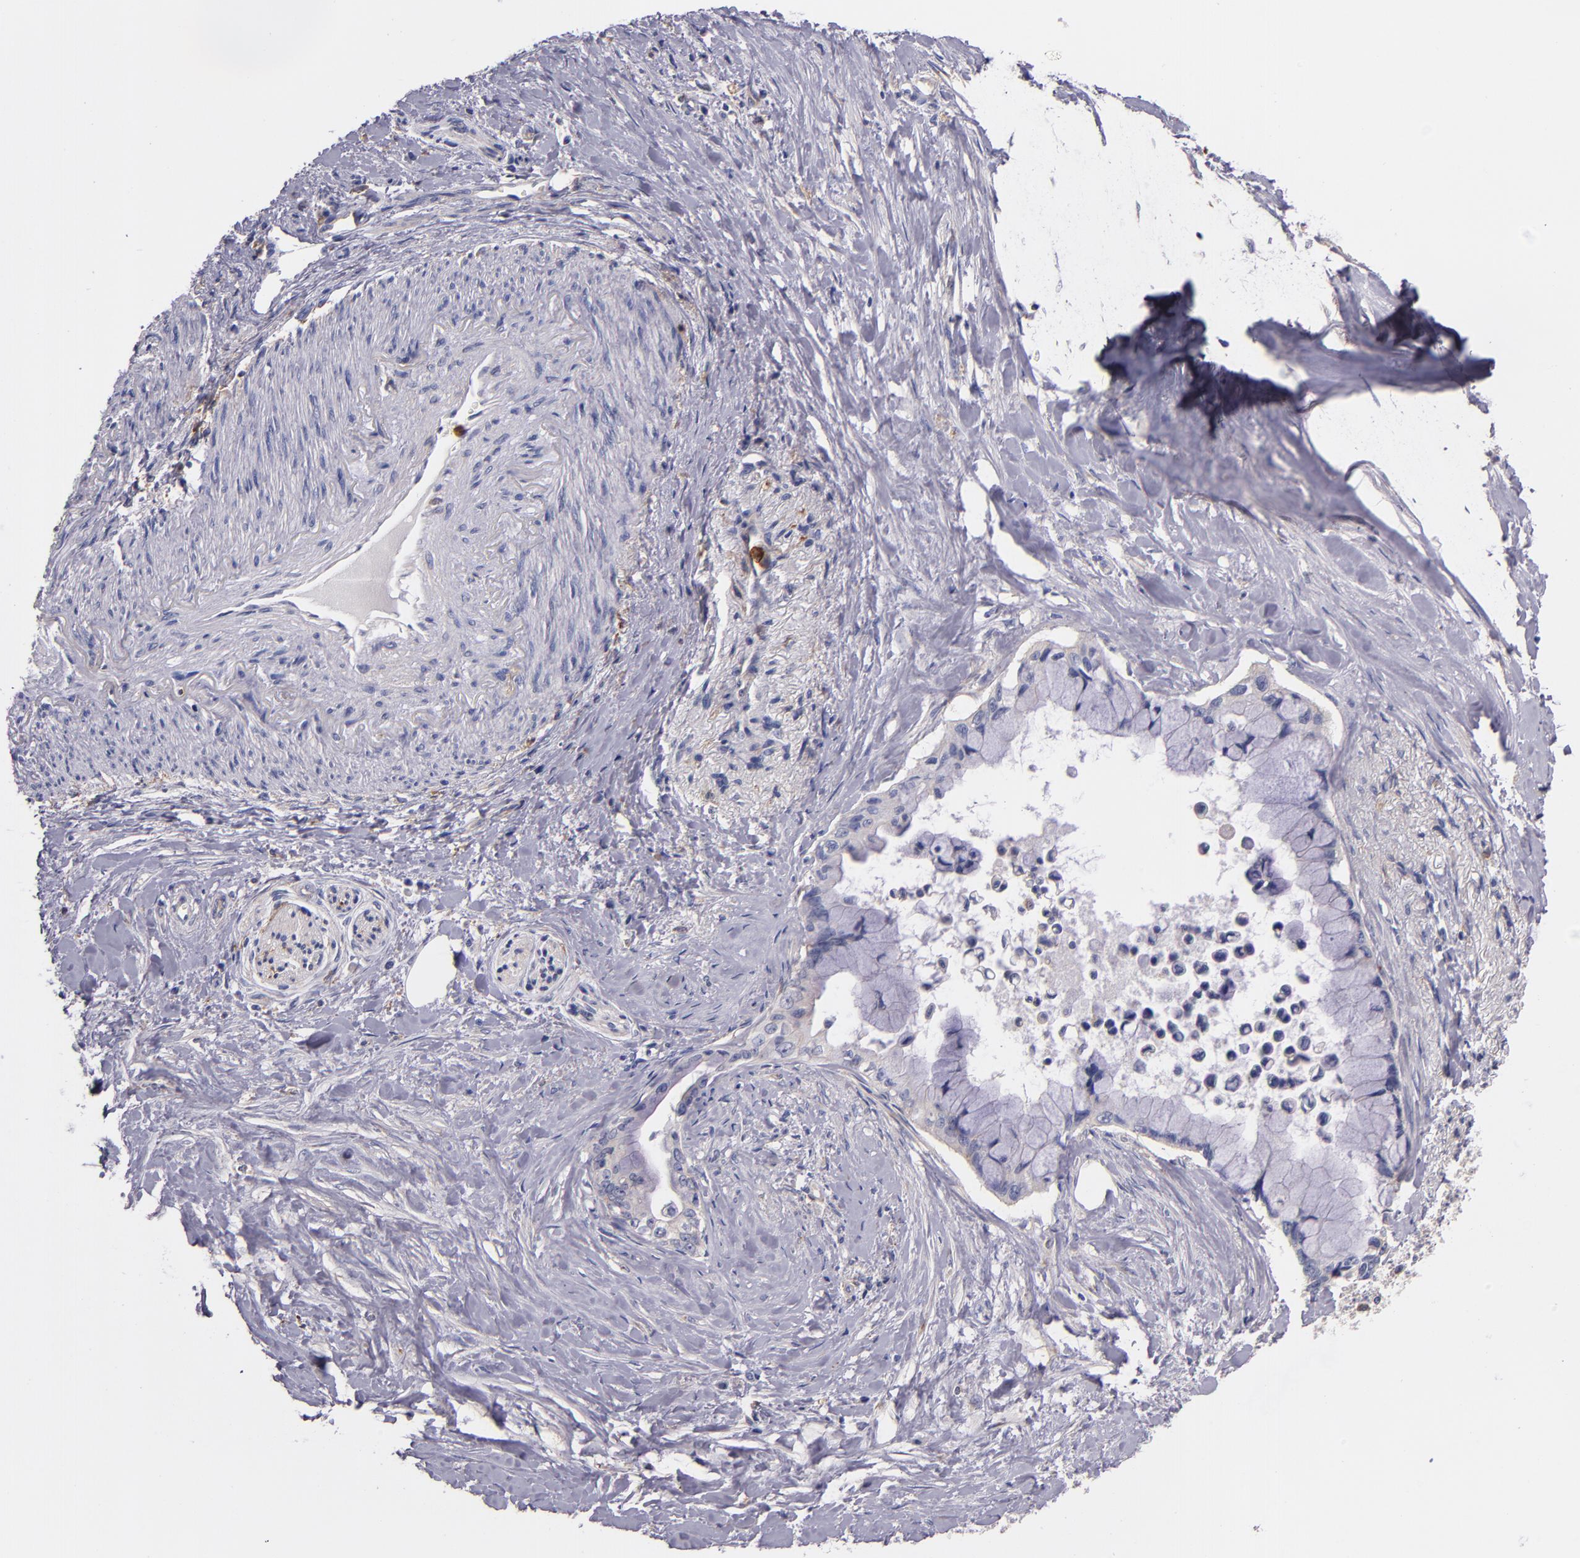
{"staining": {"intensity": "negative", "quantity": "none", "location": "none"}, "tissue": "pancreatic cancer", "cell_type": "Tumor cells", "image_type": "cancer", "snomed": [{"axis": "morphology", "description": "Adenocarcinoma, NOS"}, {"axis": "topography", "description": "Pancreas"}], "caption": "Image shows no significant protein expression in tumor cells of adenocarcinoma (pancreatic).", "gene": "C5AR1", "patient": {"sex": "male", "age": 59}}